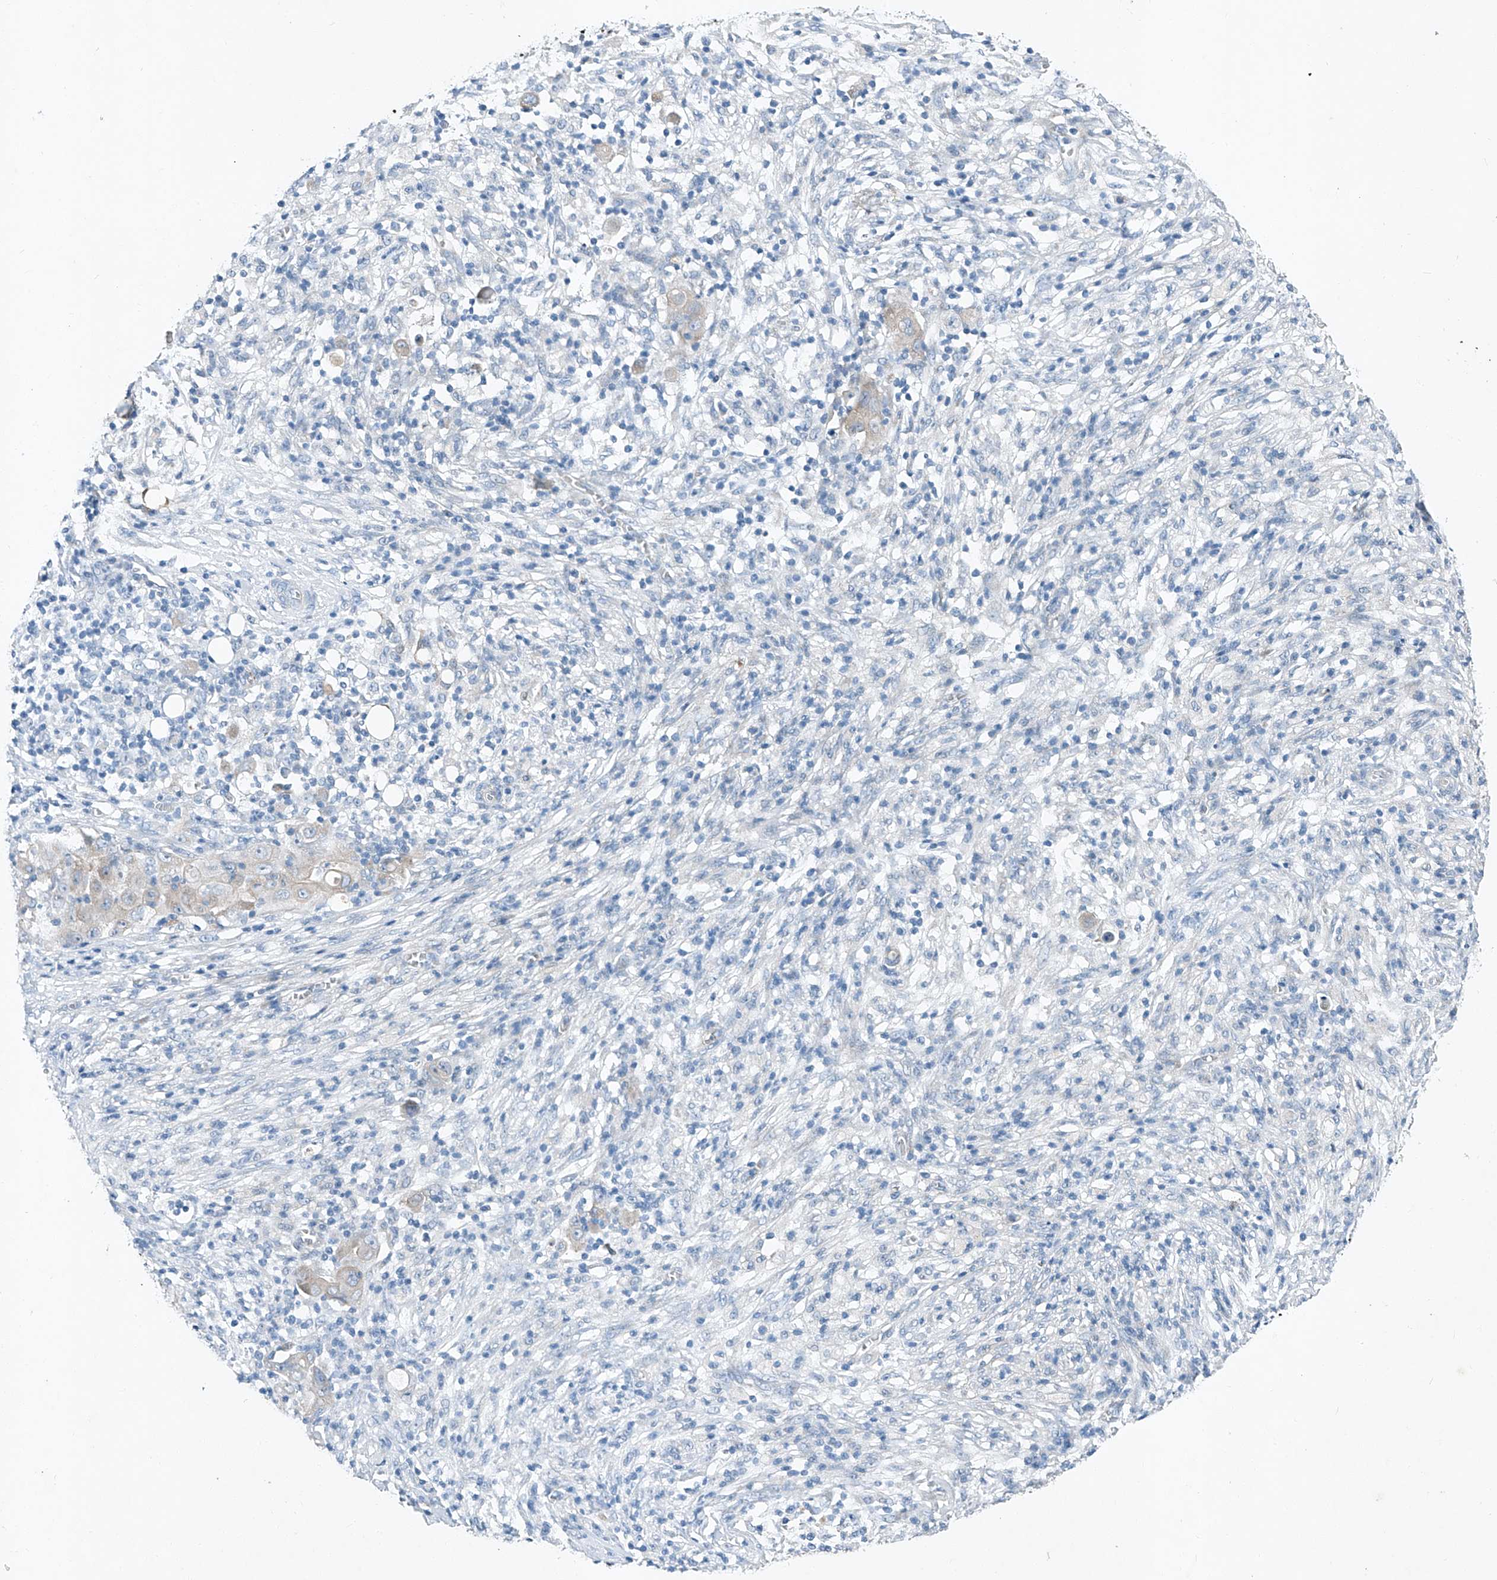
{"staining": {"intensity": "negative", "quantity": "none", "location": "none"}, "tissue": "ovarian cancer", "cell_type": "Tumor cells", "image_type": "cancer", "snomed": [{"axis": "morphology", "description": "Carcinoma, endometroid"}, {"axis": "topography", "description": "Ovary"}], "caption": "Human endometroid carcinoma (ovarian) stained for a protein using IHC displays no expression in tumor cells.", "gene": "MDGA1", "patient": {"sex": "female", "age": 42}}